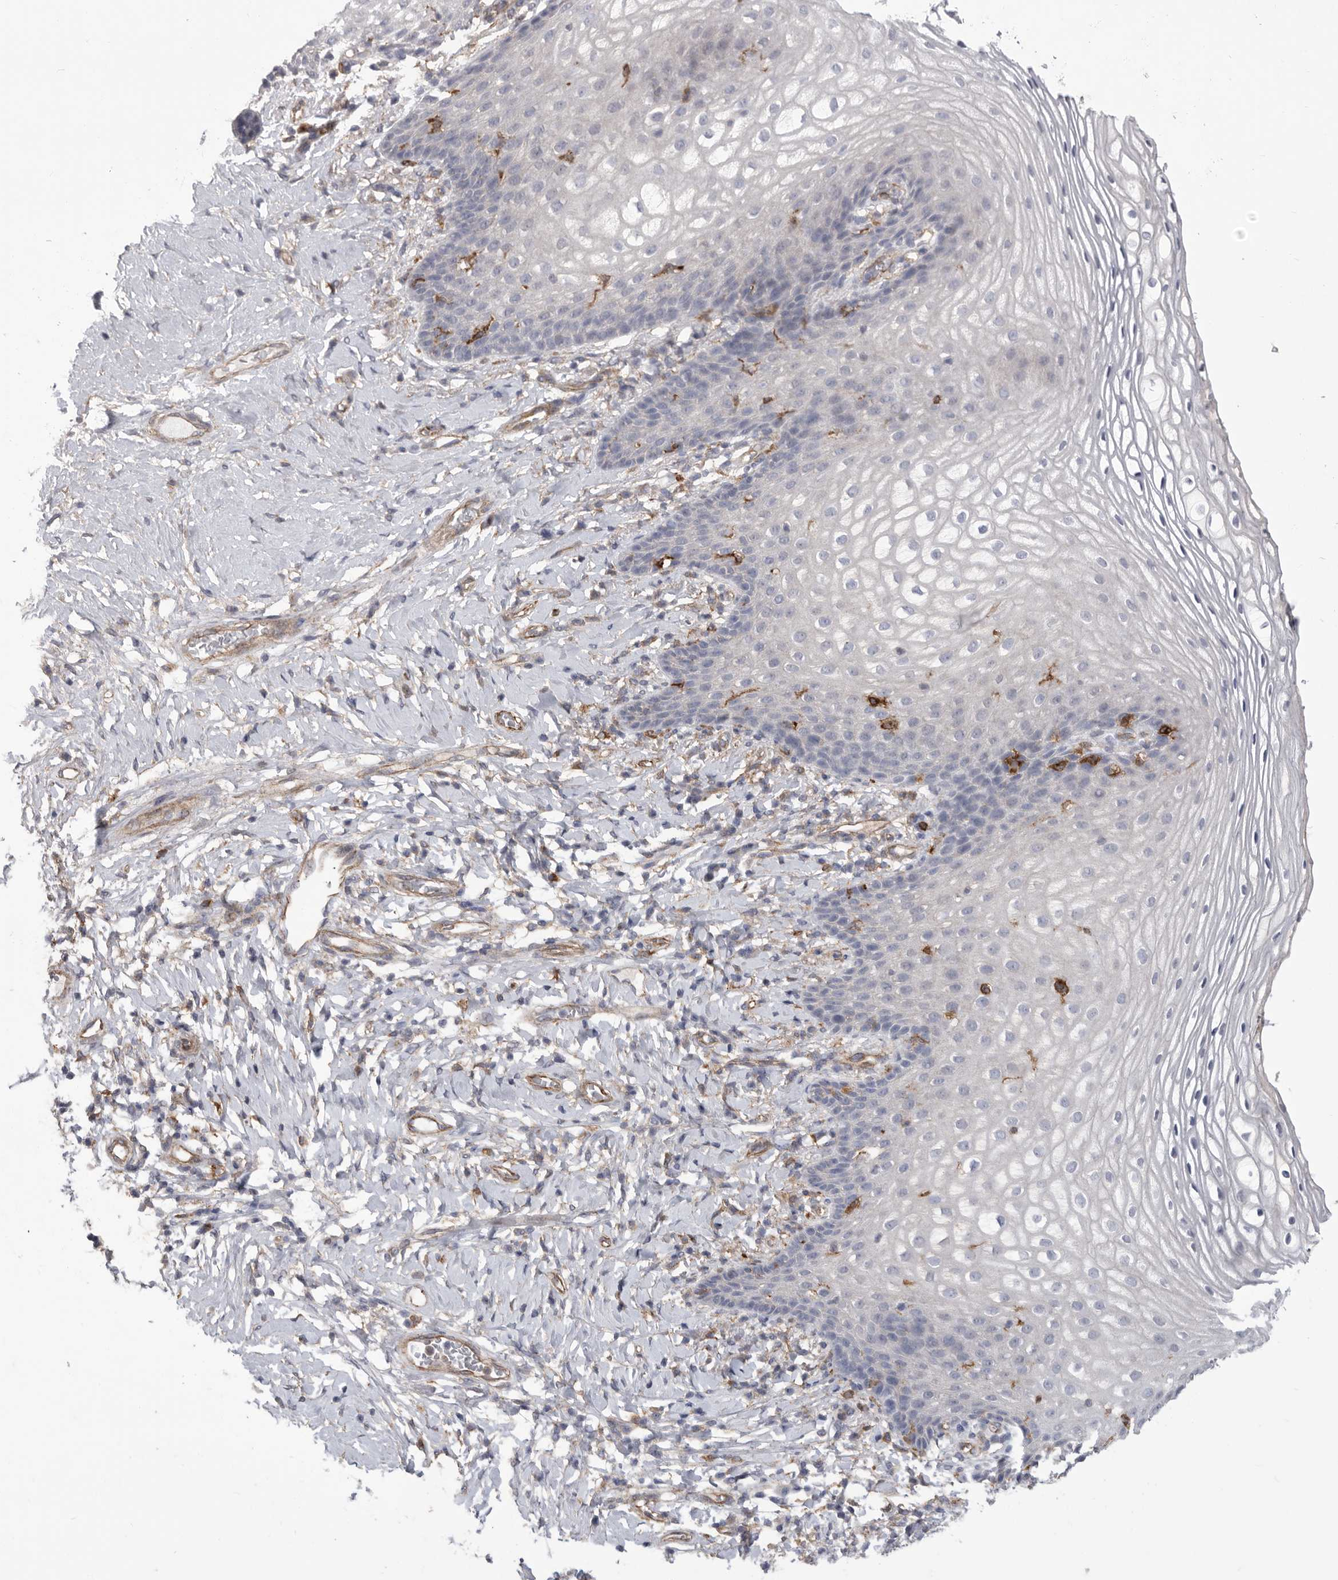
{"staining": {"intensity": "negative", "quantity": "none", "location": "none"}, "tissue": "vagina", "cell_type": "Squamous epithelial cells", "image_type": "normal", "snomed": [{"axis": "morphology", "description": "Normal tissue, NOS"}, {"axis": "topography", "description": "Vagina"}], "caption": "High power microscopy image of an immunohistochemistry (IHC) histopathology image of unremarkable vagina, revealing no significant staining in squamous epithelial cells.", "gene": "SIGLEC10", "patient": {"sex": "female", "age": 60}}